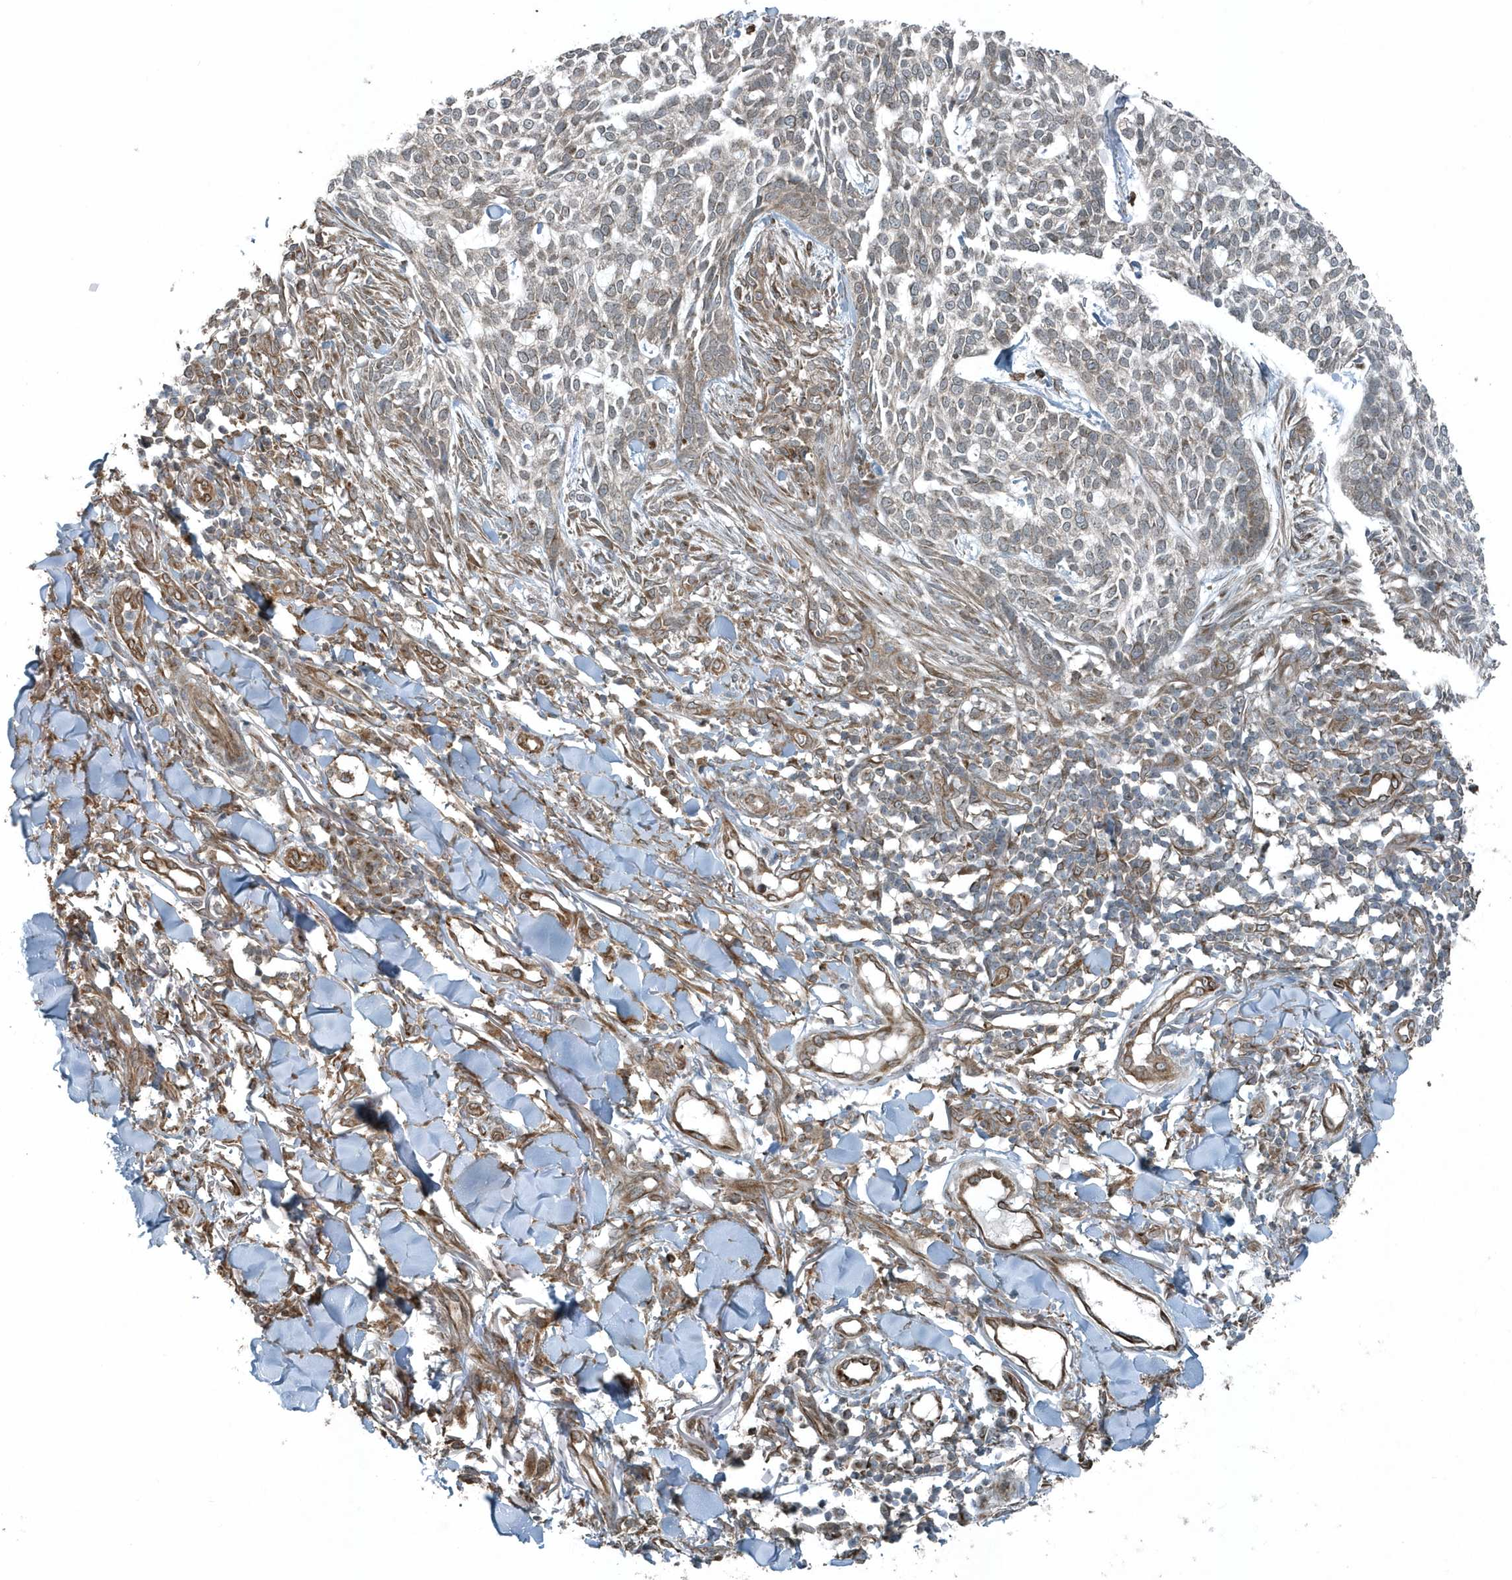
{"staining": {"intensity": "weak", "quantity": "25%-75%", "location": "cytoplasmic/membranous"}, "tissue": "skin cancer", "cell_type": "Tumor cells", "image_type": "cancer", "snomed": [{"axis": "morphology", "description": "Basal cell carcinoma"}, {"axis": "topography", "description": "Skin"}], "caption": "Immunohistochemical staining of skin cancer (basal cell carcinoma) reveals low levels of weak cytoplasmic/membranous expression in about 25%-75% of tumor cells.", "gene": "GCC2", "patient": {"sex": "female", "age": 64}}